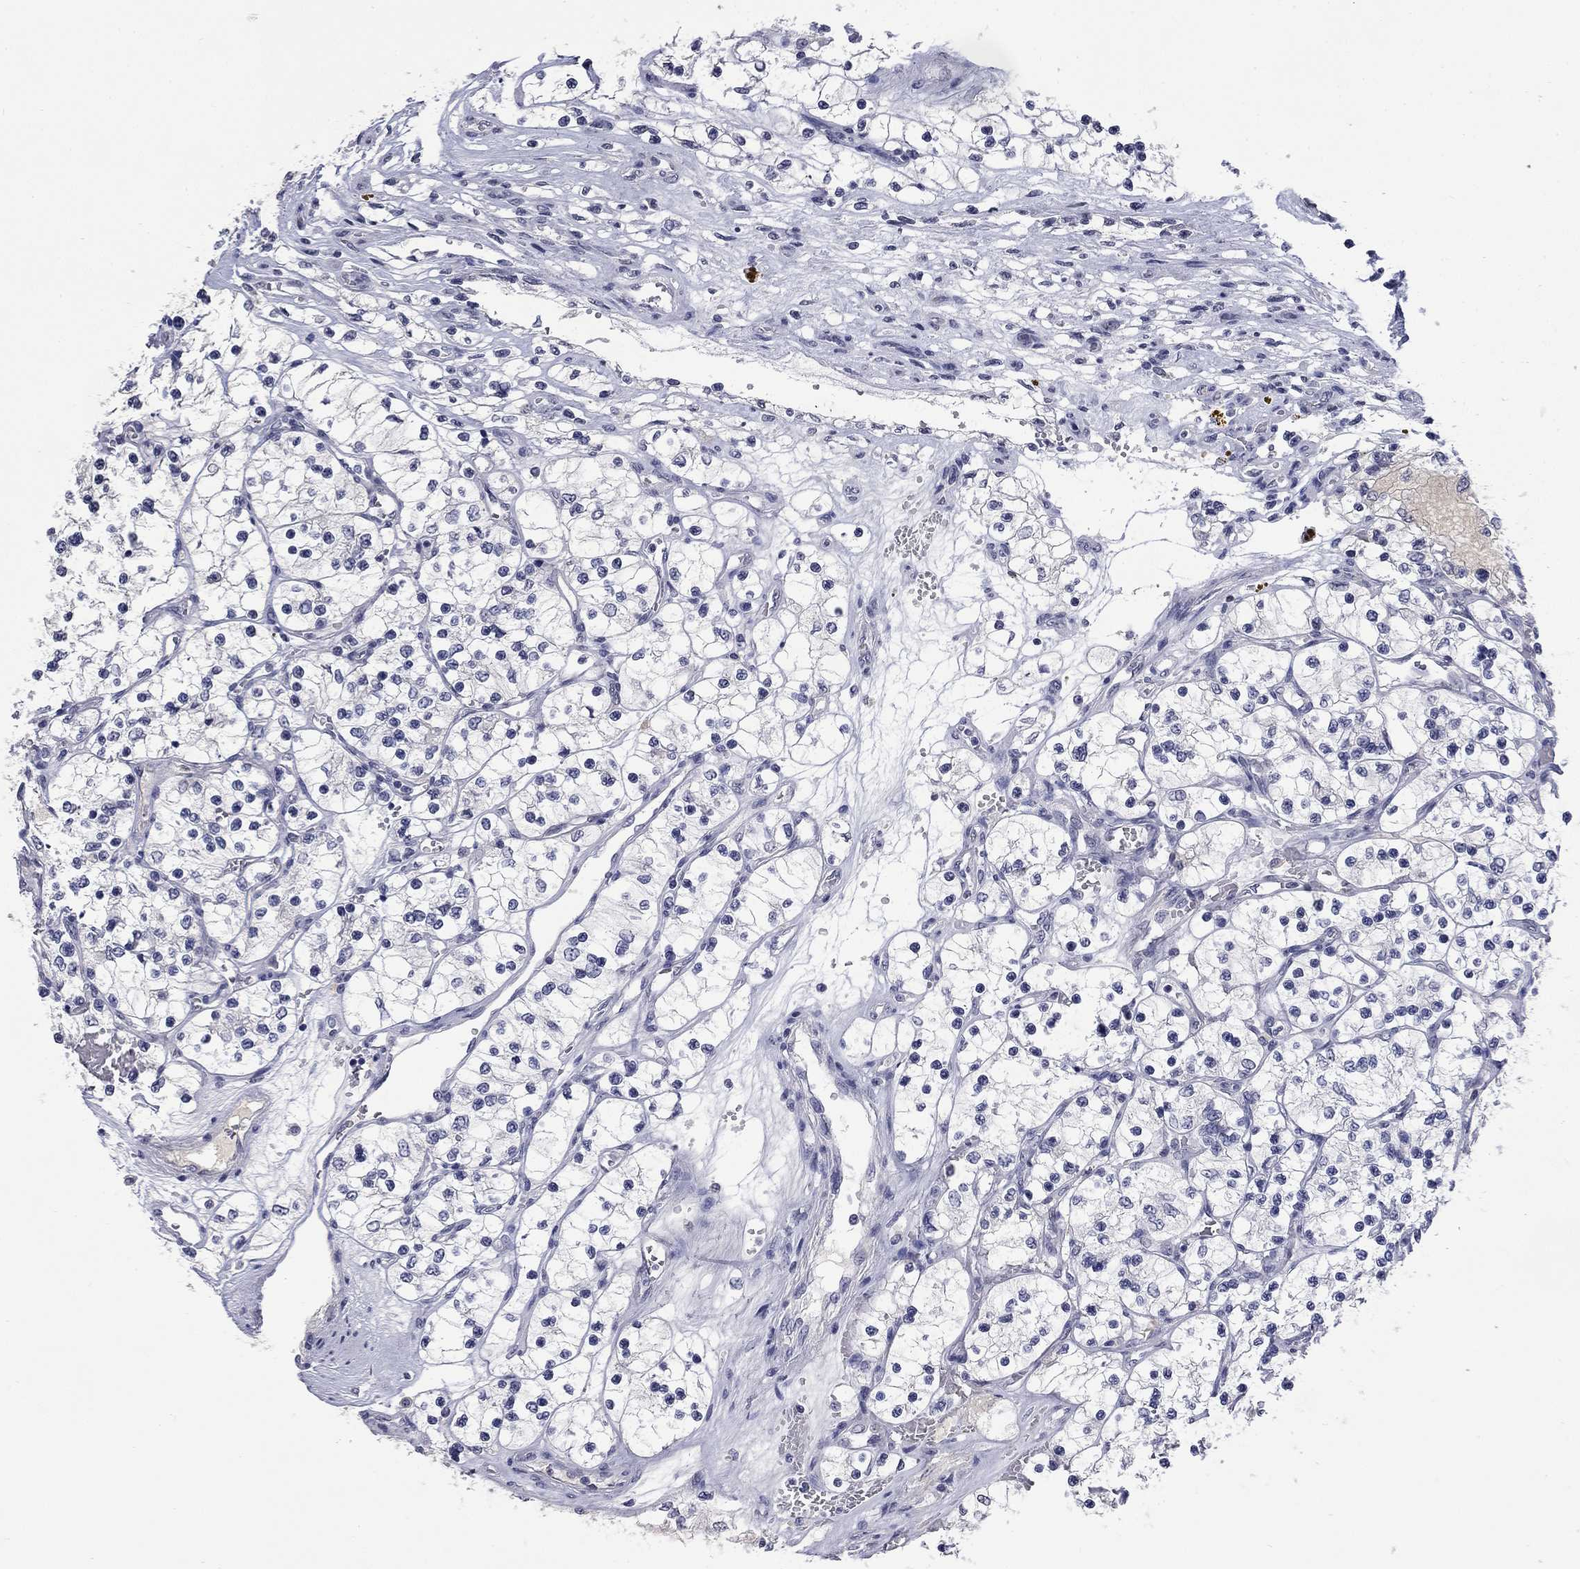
{"staining": {"intensity": "negative", "quantity": "none", "location": "none"}, "tissue": "renal cancer", "cell_type": "Tumor cells", "image_type": "cancer", "snomed": [{"axis": "morphology", "description": "Adenocarcinoma, NOS"}, {"axis": "topography", "description": "Kidney"}], "caption": "The IHC photomicrograph has no significant expression in tumor cells of adenocarcinoma (renal) tissue.", "gene": "SLC51A", "patient": {"sex": "female", "age": 69}}